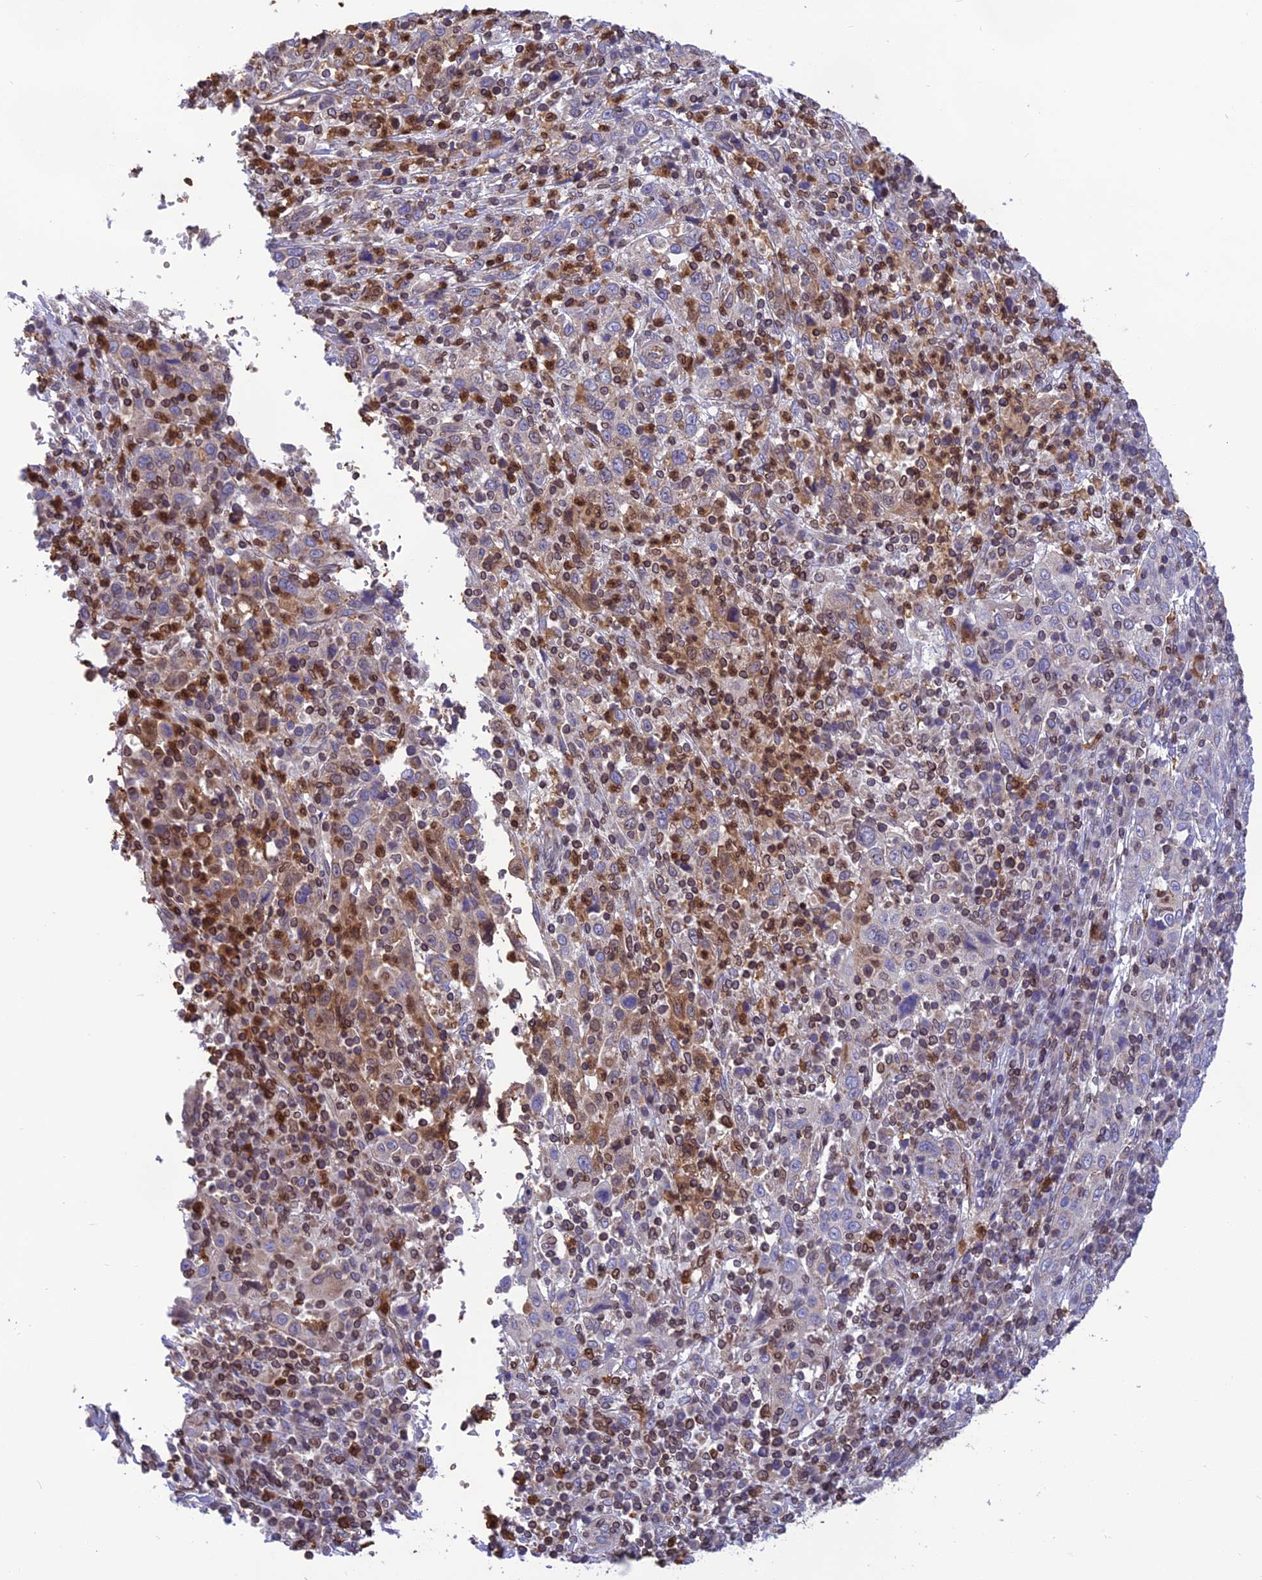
{"staining": {"intensity": "weak", "quantity": "<25%", "location": "cytoplasmic/membranous"}, "tissue": "cervical cancer", "cell_type": "Tumor cells", "image_type": "cancer", "snomed": [{"axis": "morphology", "description": "Squamous cell carcinoma, NOS"}, {"axis": "topography", "description": "Cervix"}], "caption": "Immunohistochemistry of human cervical cancer exhibits no positivity in tumor cells.", "gene": "PKHD1L1", "patient": {"sex": "female", "age": 46}}